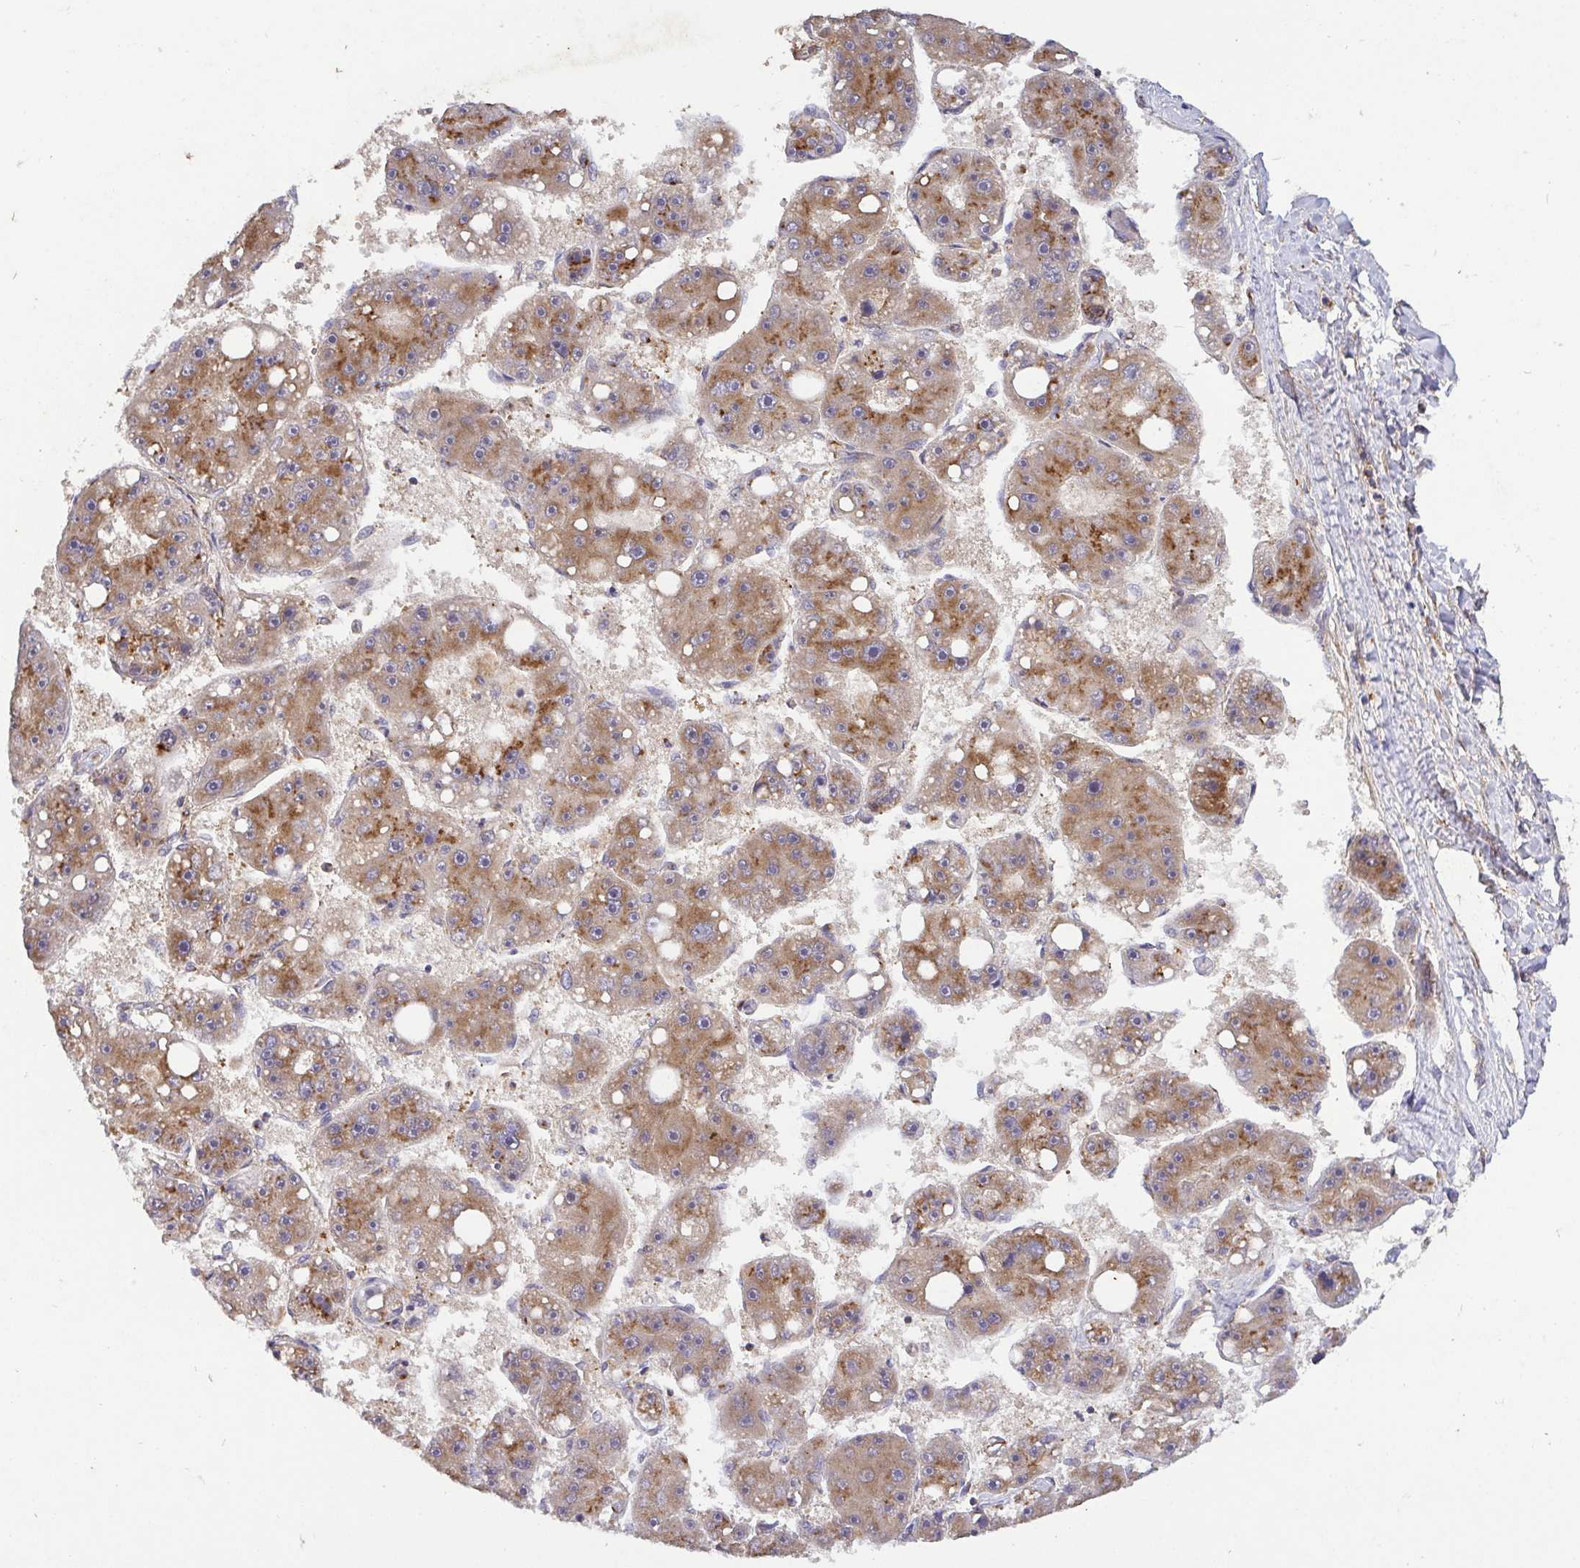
{"staining": {"intensity": "moderate", "quantity": ">75%", "location": "cytoplasmic/membranous"}, "tissue": "liver cancer", "cell_type": "Tumor cells", "image_type": "cancer", "snomed": [{"axis": "morphology", "description": "Carcinoma, Hepatocellular, NOS"}, {"axis": "topography", "description": "Liver"}], "caption": "Moderate cytoplasmic/membranous staining is appreciated in approximately >75% of tumor cells in liver cancer (hepatocellular carcinoma).", "gene": "TM9SF4", "patient": {"sex": "female", "age": 61}}